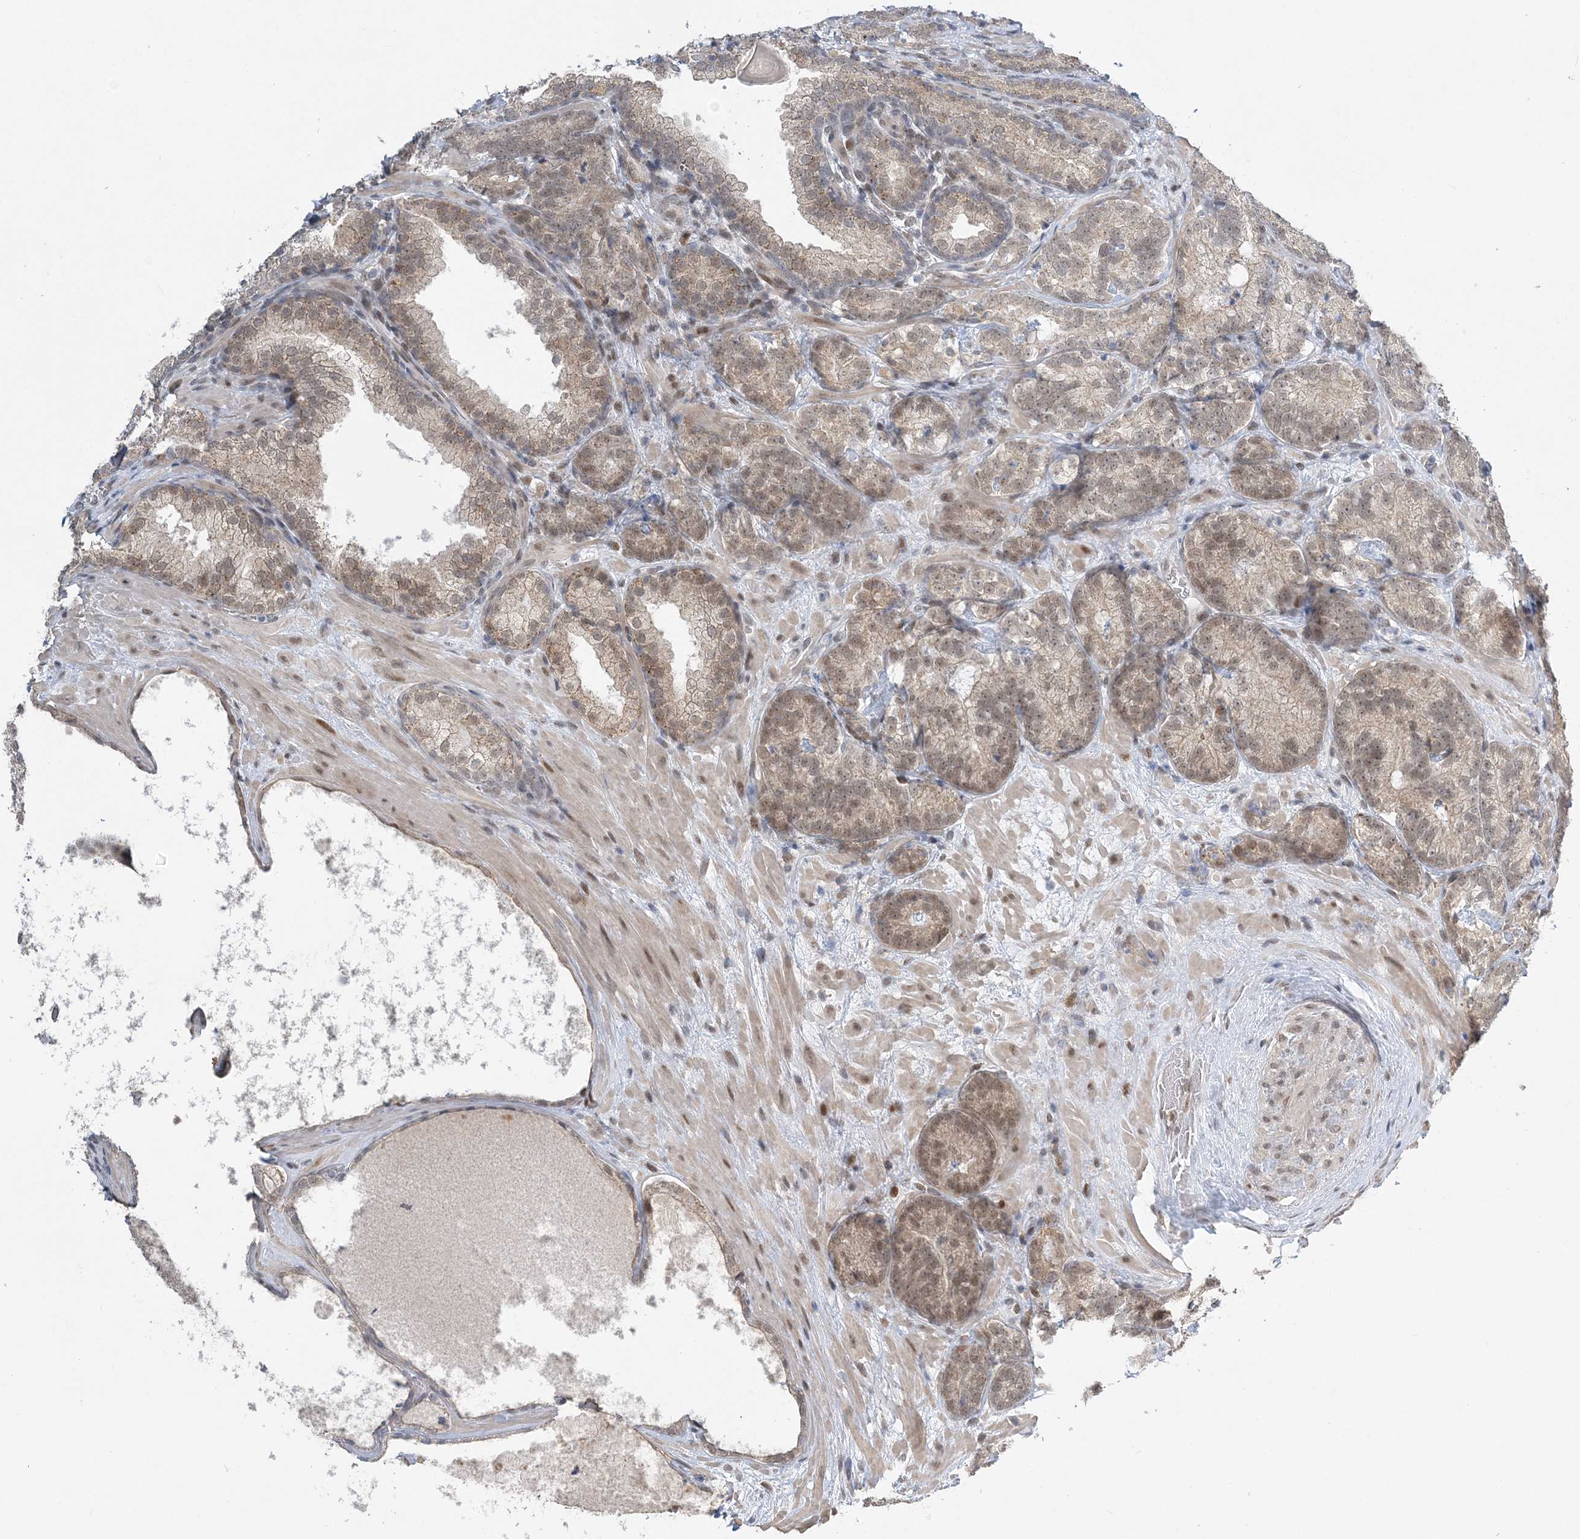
{"staining": {"intensity": "moderate", "quantity": "25%-75%", "location": "nuclear"}, "tissue": "prostate cancer", "cell_type": "Tumor cells", "image_type": "cancer", "snomed": [{"axis": "morphology", "description": "Adenocarcinoma, High grade"}, {"axis": "topography", "description": "Prostate"}], "caption": "A histopathology image of prostate high-grade adenocarcinoma stained for a protein demonstrates moderate nuclear brown staining in tumor cells.", "gene": "WAC", "patient": {"sex": "male", "age": 66}}